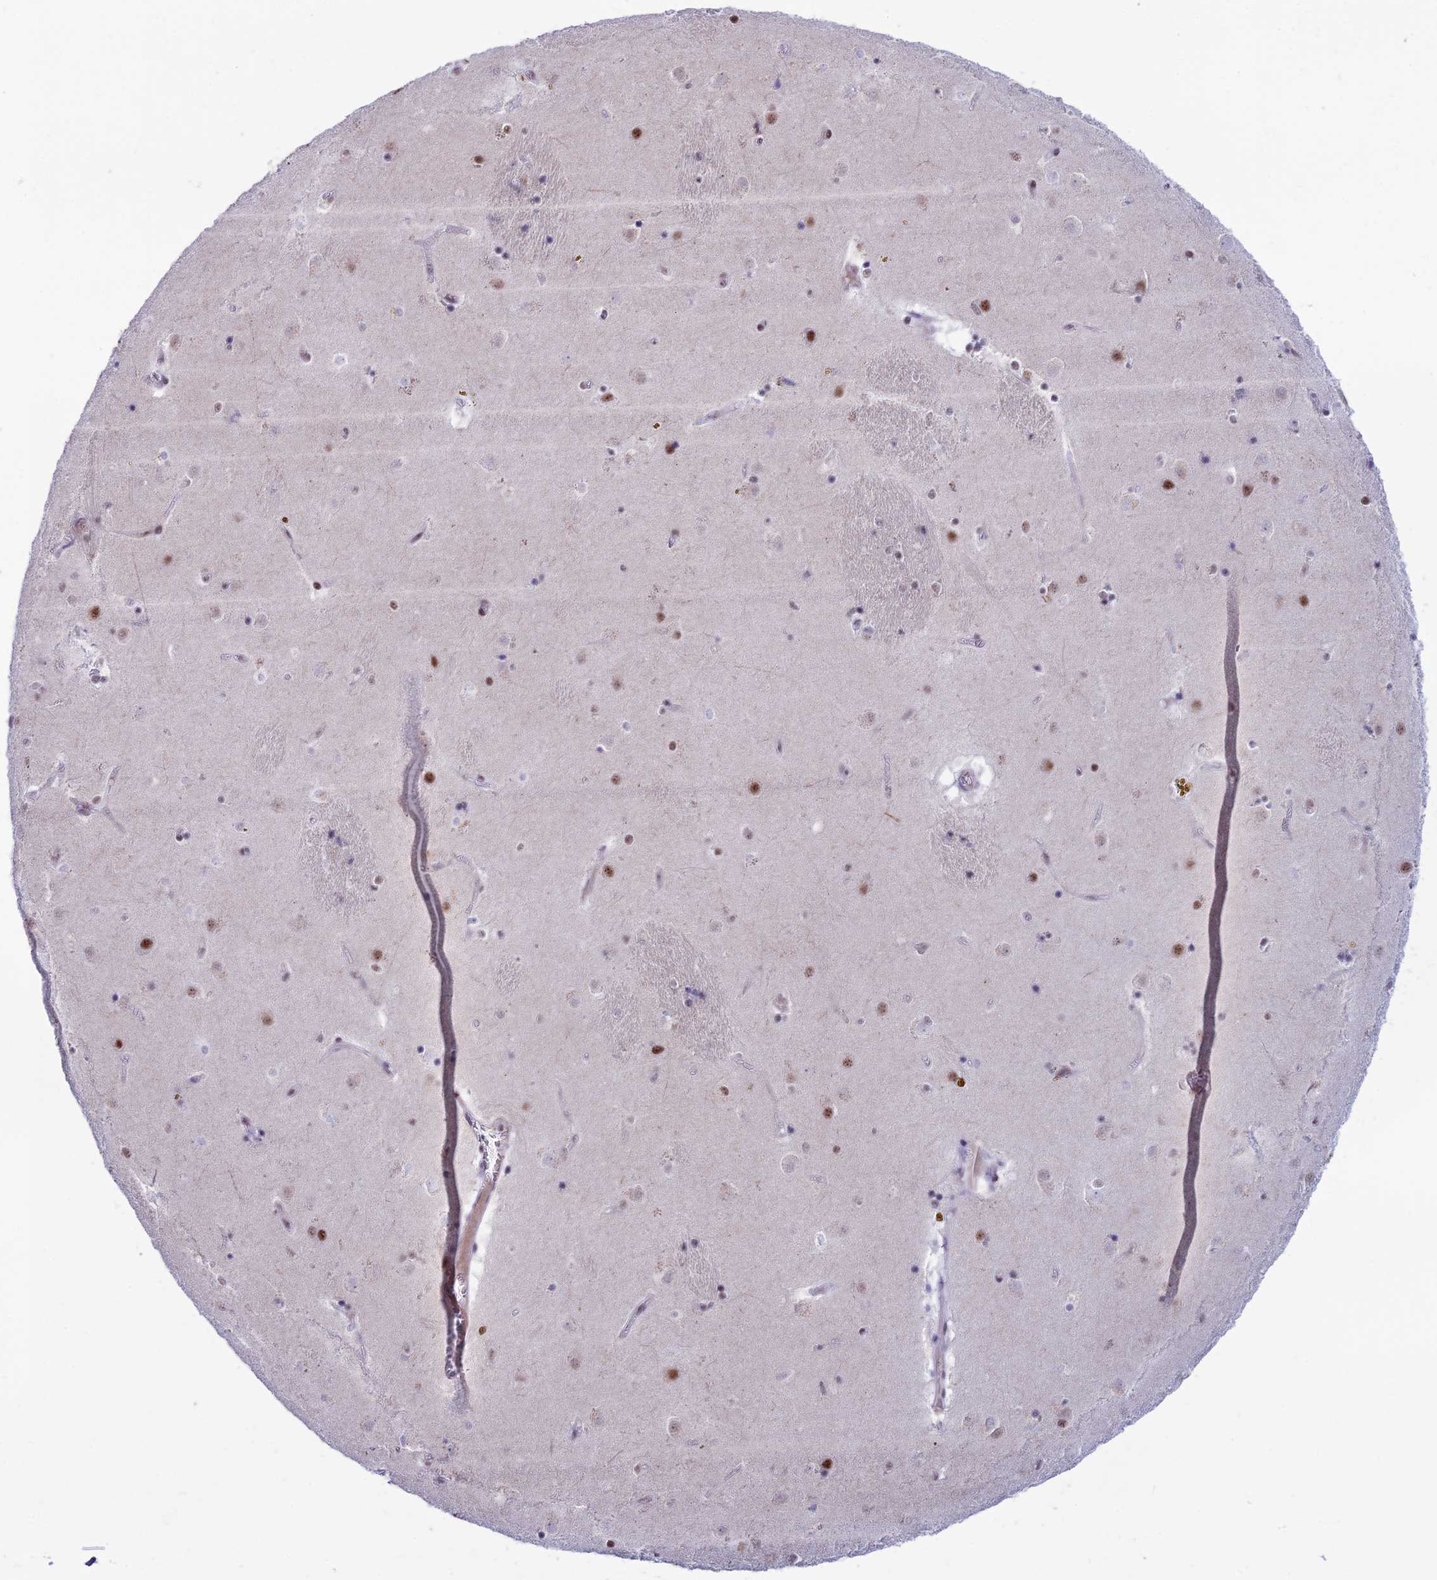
{"staining": {"intensity": "moderate", "quantity": "<25%", "location": "nuclear"}, "tissue": "caudate", "cell_type": "Glial cells", "image_type": "normal", "snomed": [{"axis": "morphology", "description": "Normal tissue, NOS"}, {"axis": "topography", "description": "Lateral ventricle wall"}], "caption": "Moderate nuclear protein positivity is seen in approximately <25% of glial cells in caudate.", "gene": "MFSD2B", "patient": {"sex": "male", "age": 70}}